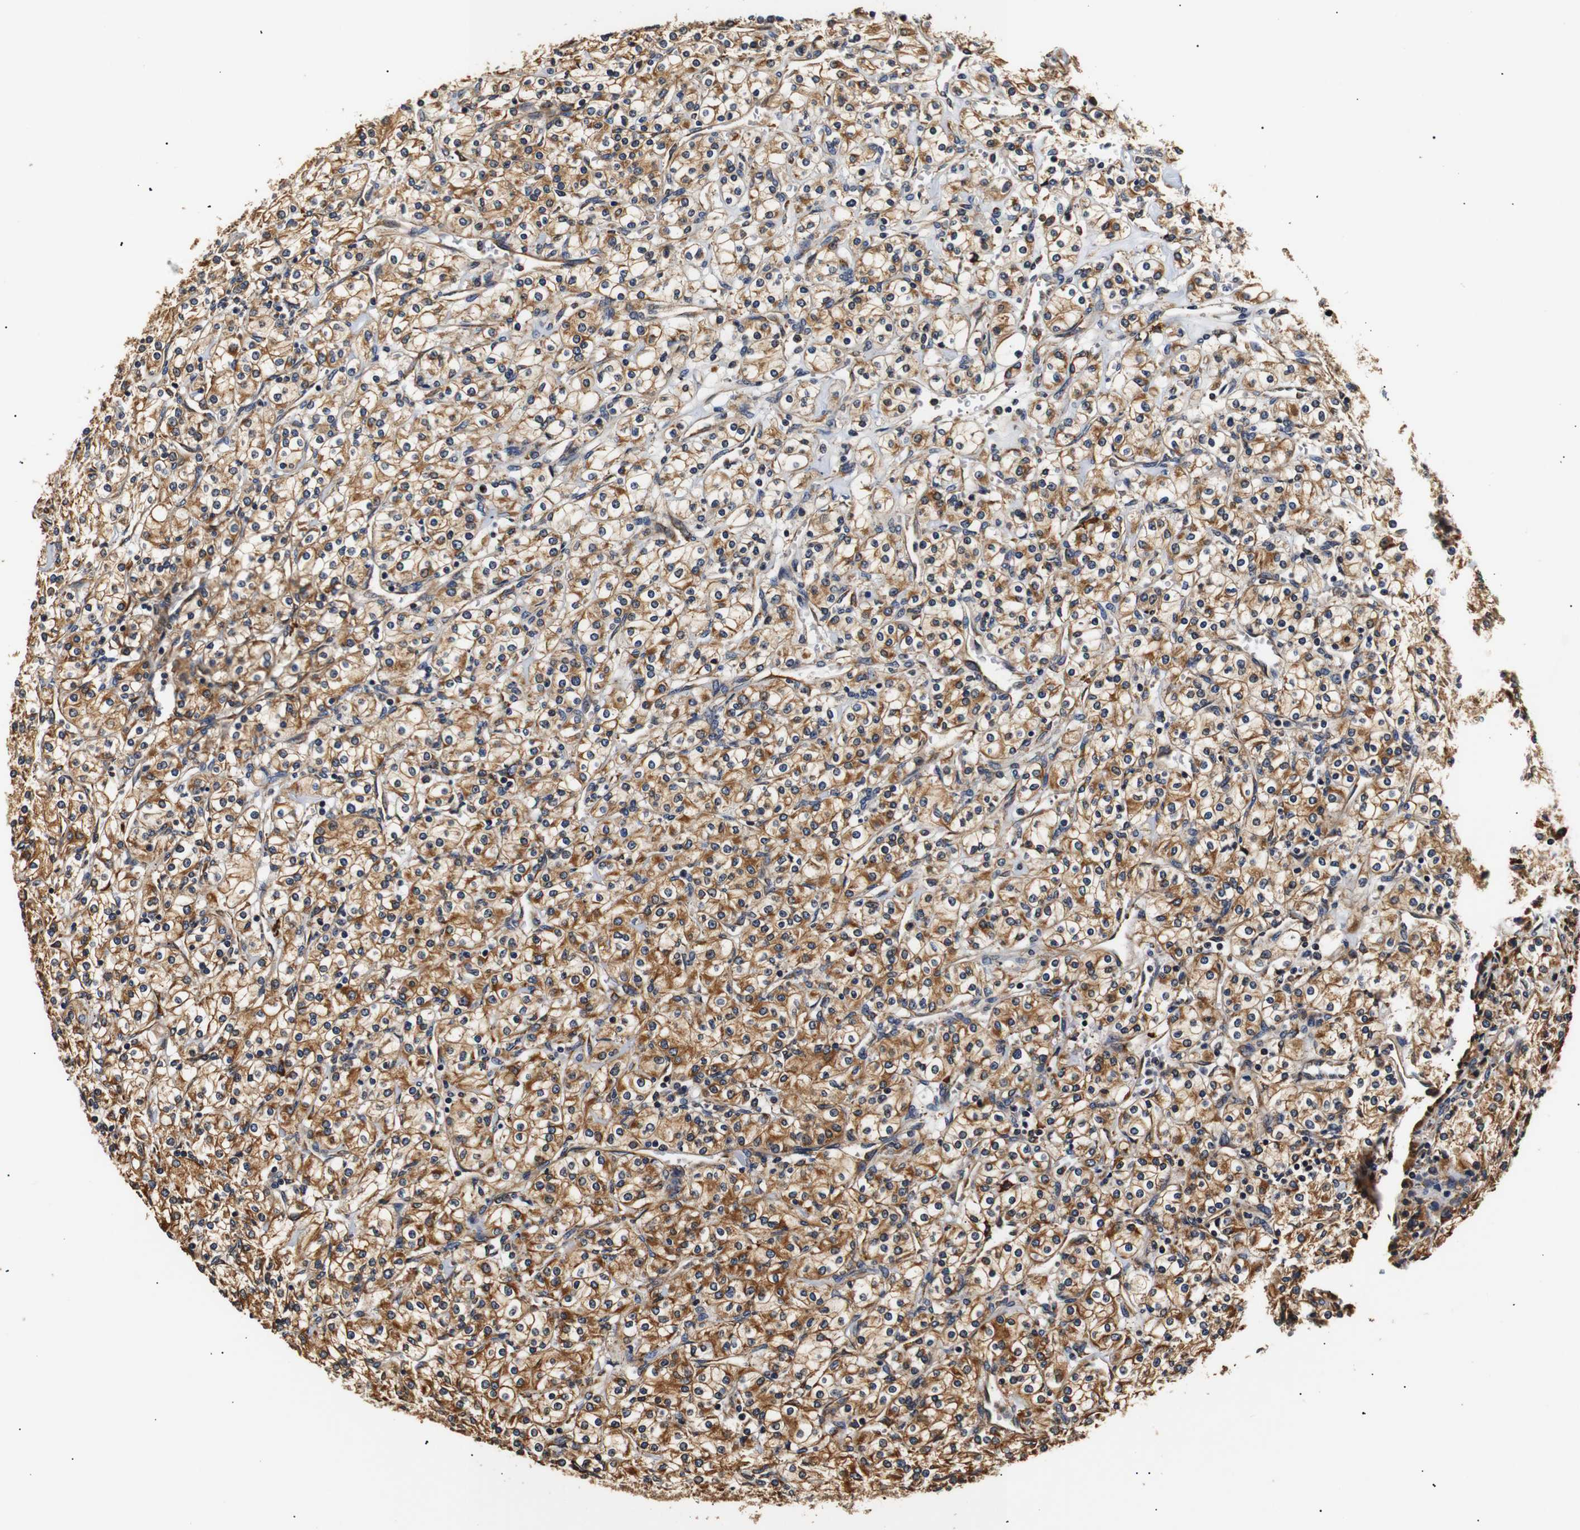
{"staining": {"intensity": "moderate", "quantity": ">75%", "location": "cytoplasmic/membranous"}, "tissue": "renal cancer", "cell_type": "Tumor cells", "image_type": "cancer", "snomed": [{"axis": "morphology", "description": "Adenocarcinoma, NOS"}, {"axis": "topography", "description": "Kidney"}], "caption": "Adenocarcinoma (renal) stained for a protein (brown) shows moderate cytoplasmic/membranous positive positivity in about >75% of tumor cells.", "gene": "HHIP", "patient": {"sex": "male", "age": 77}}